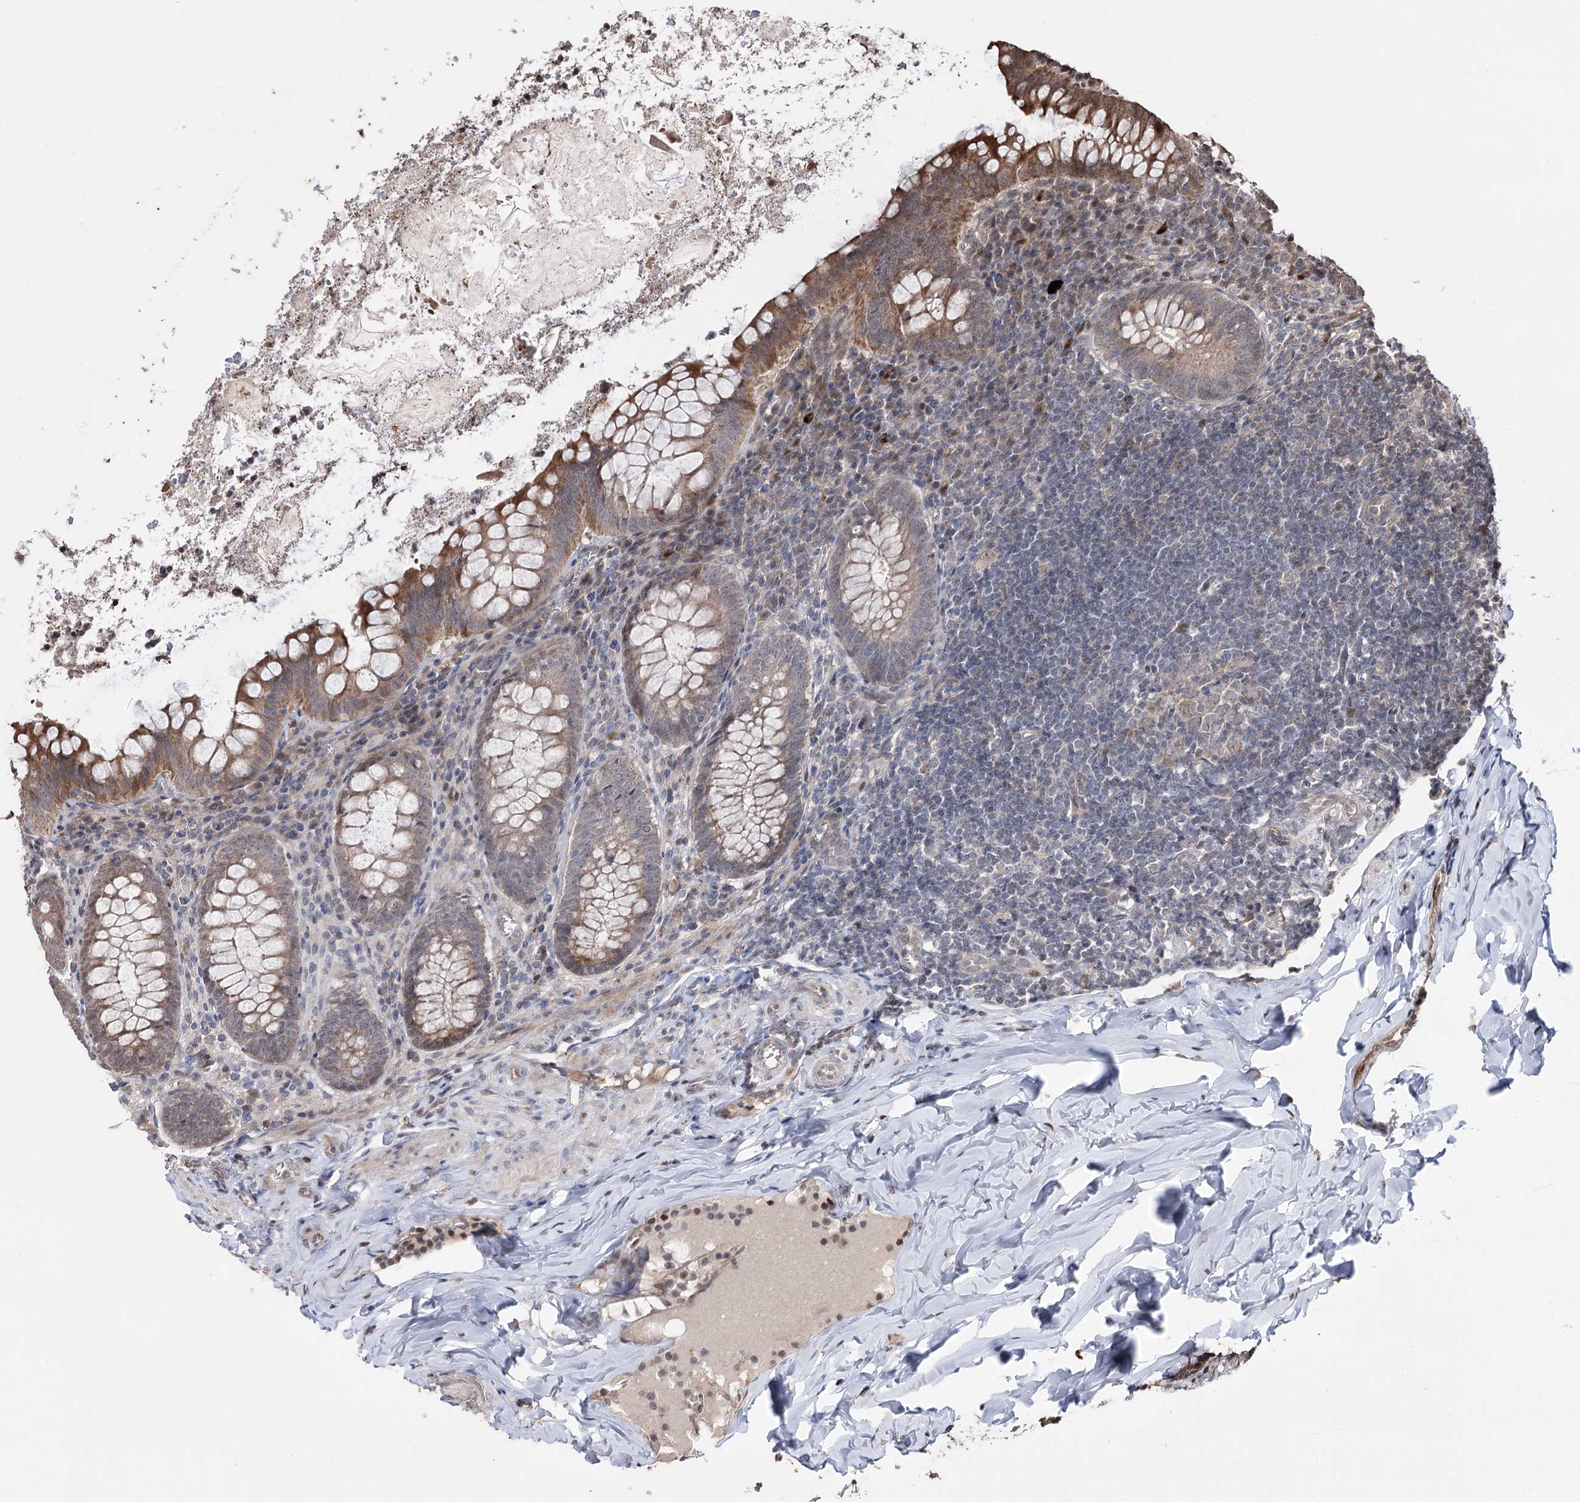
{"staining": {"intensity": "moderate", "quantity": ">75%", "location": "cytoplasmic/membranous"}, "tissue": "appendix", "cell_type": "Glandular cells", "image_type": "normal", "snomed": [{"axis": "morphology", "description": "Normal tissue, NOS"}, {"axis": "topography", "description": "Appendix"}], "caption": "About >75% of glandular cells in unremarkable appendix show moderate cytoplasmic/membranous protein expression as visualized by brown immunohistochemical staining.", "gene": "CPNE8", "patient": {"sex": "female", "age": 33}}